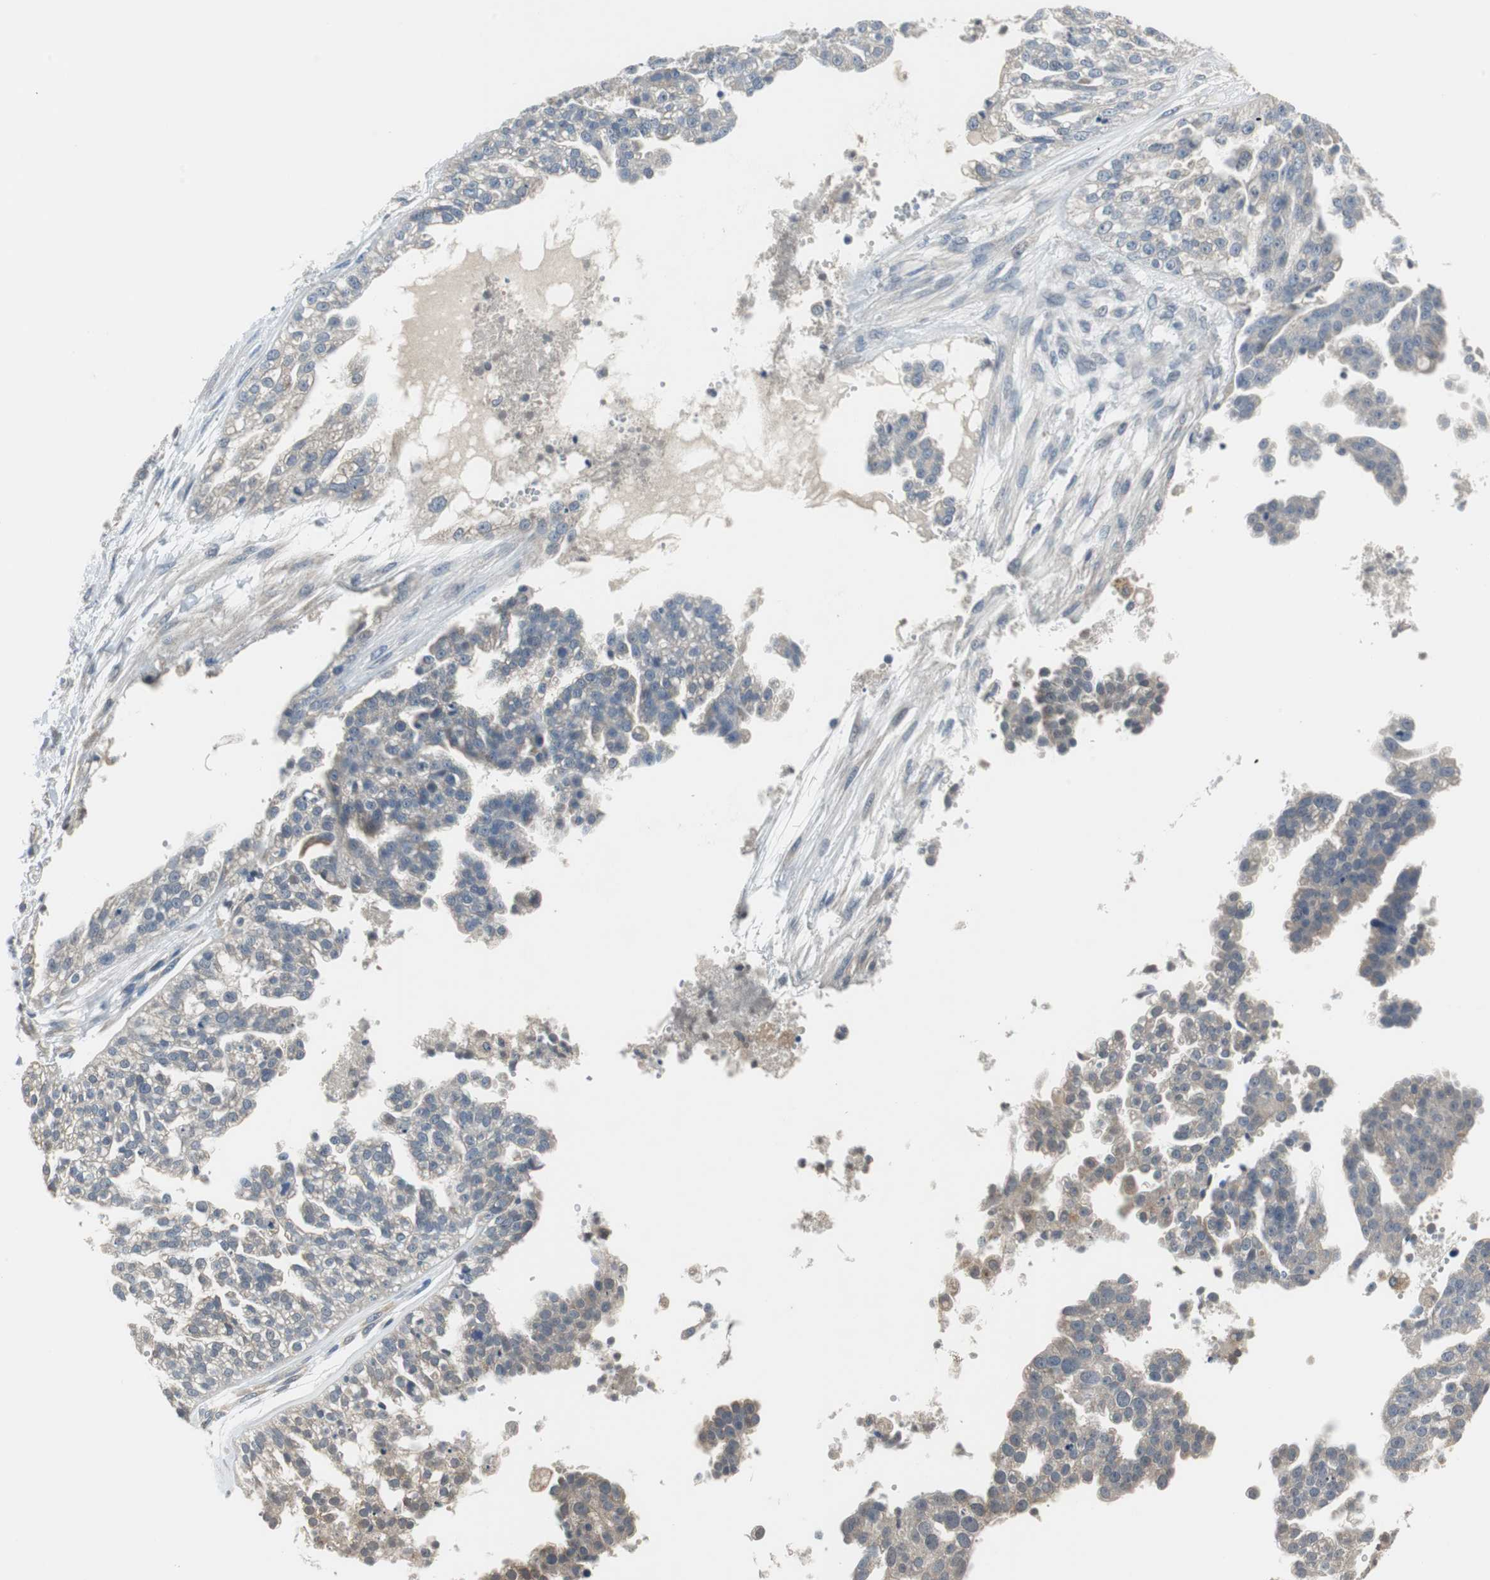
{"staining": {"intensity": "weak", "quantity": ">75%", "location": "cytoplasmic/membranous"}, "tissue": "ovarian cancer", "cell_type": "Tumor cells", "image_type": "cancer", "snomed": [{"axis": "morphology", "description": "Carcinoma, NOS"}, {"axis": "topography", "description": "Soft tissue"}, {"axis": "topography", "description": "Ovary"}], "caption": "Tumor cells reveal low levels of weak cytoplasmic/membranous staining in approximately >75% of cells in human carcinoma (ovarian).", "gene": "PLAA", "patient": {"sex": "female", "age": 54}}